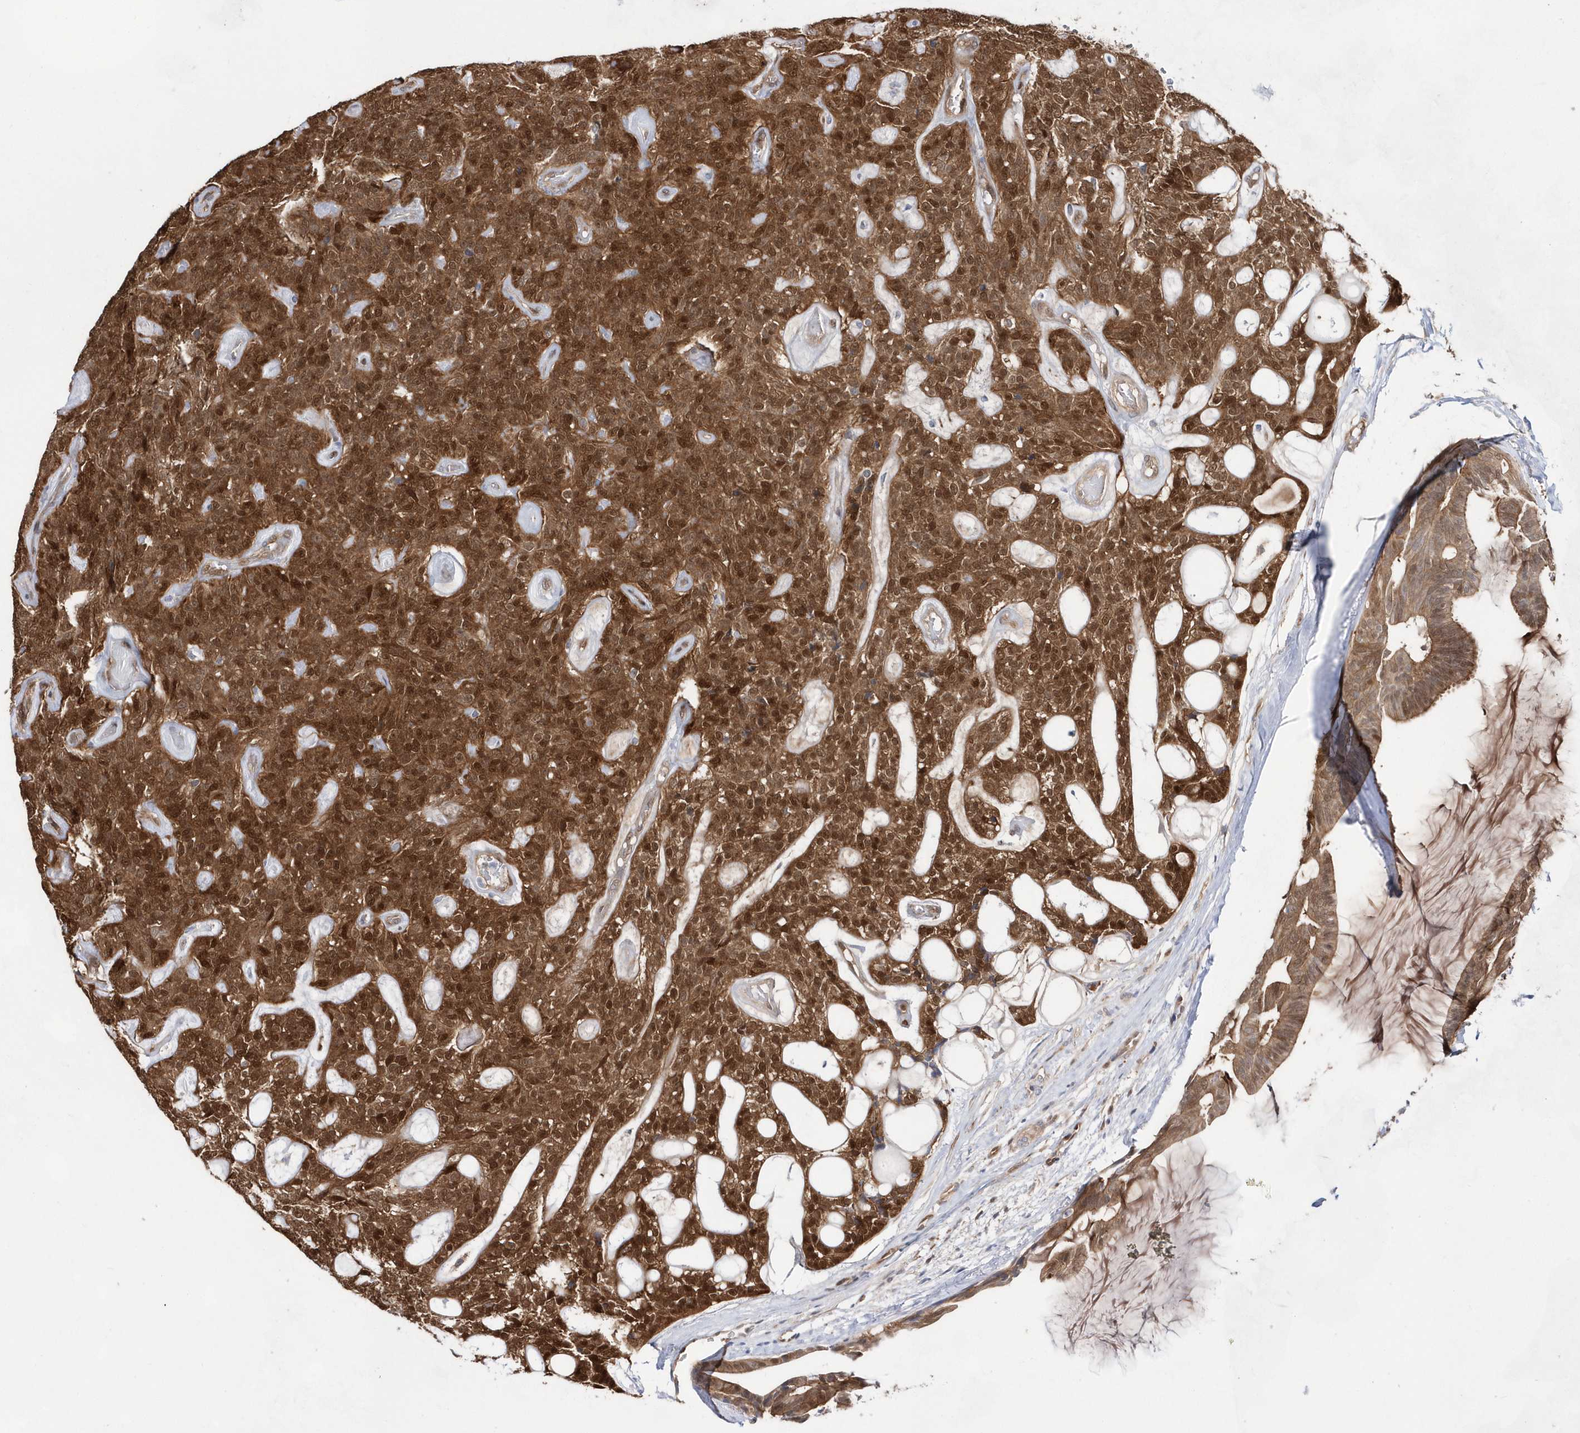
{"staining": {"intensity": "strong", "quantity": ">75%", "location": "cytoplasmic/membranous,nuclear"}, "tissue": "head and neck cancer", "cell_type": "Tumor cells", "image_type": "cancer", "snomed": [{"axis": "morphology", "description": "Adenocarcinoma, NOS"}, {"axis": "topography", "description": "Head-Neck"}], "caption": "Human adenocarcinoma (head and neck) stained for a protein (brown) exhibits strong cytoplasmic/membranous and nuclear positive positivity in about >75% of tumor cells.", "gene": "BDH2", "patient": {"sex": "male", "age": 66}}